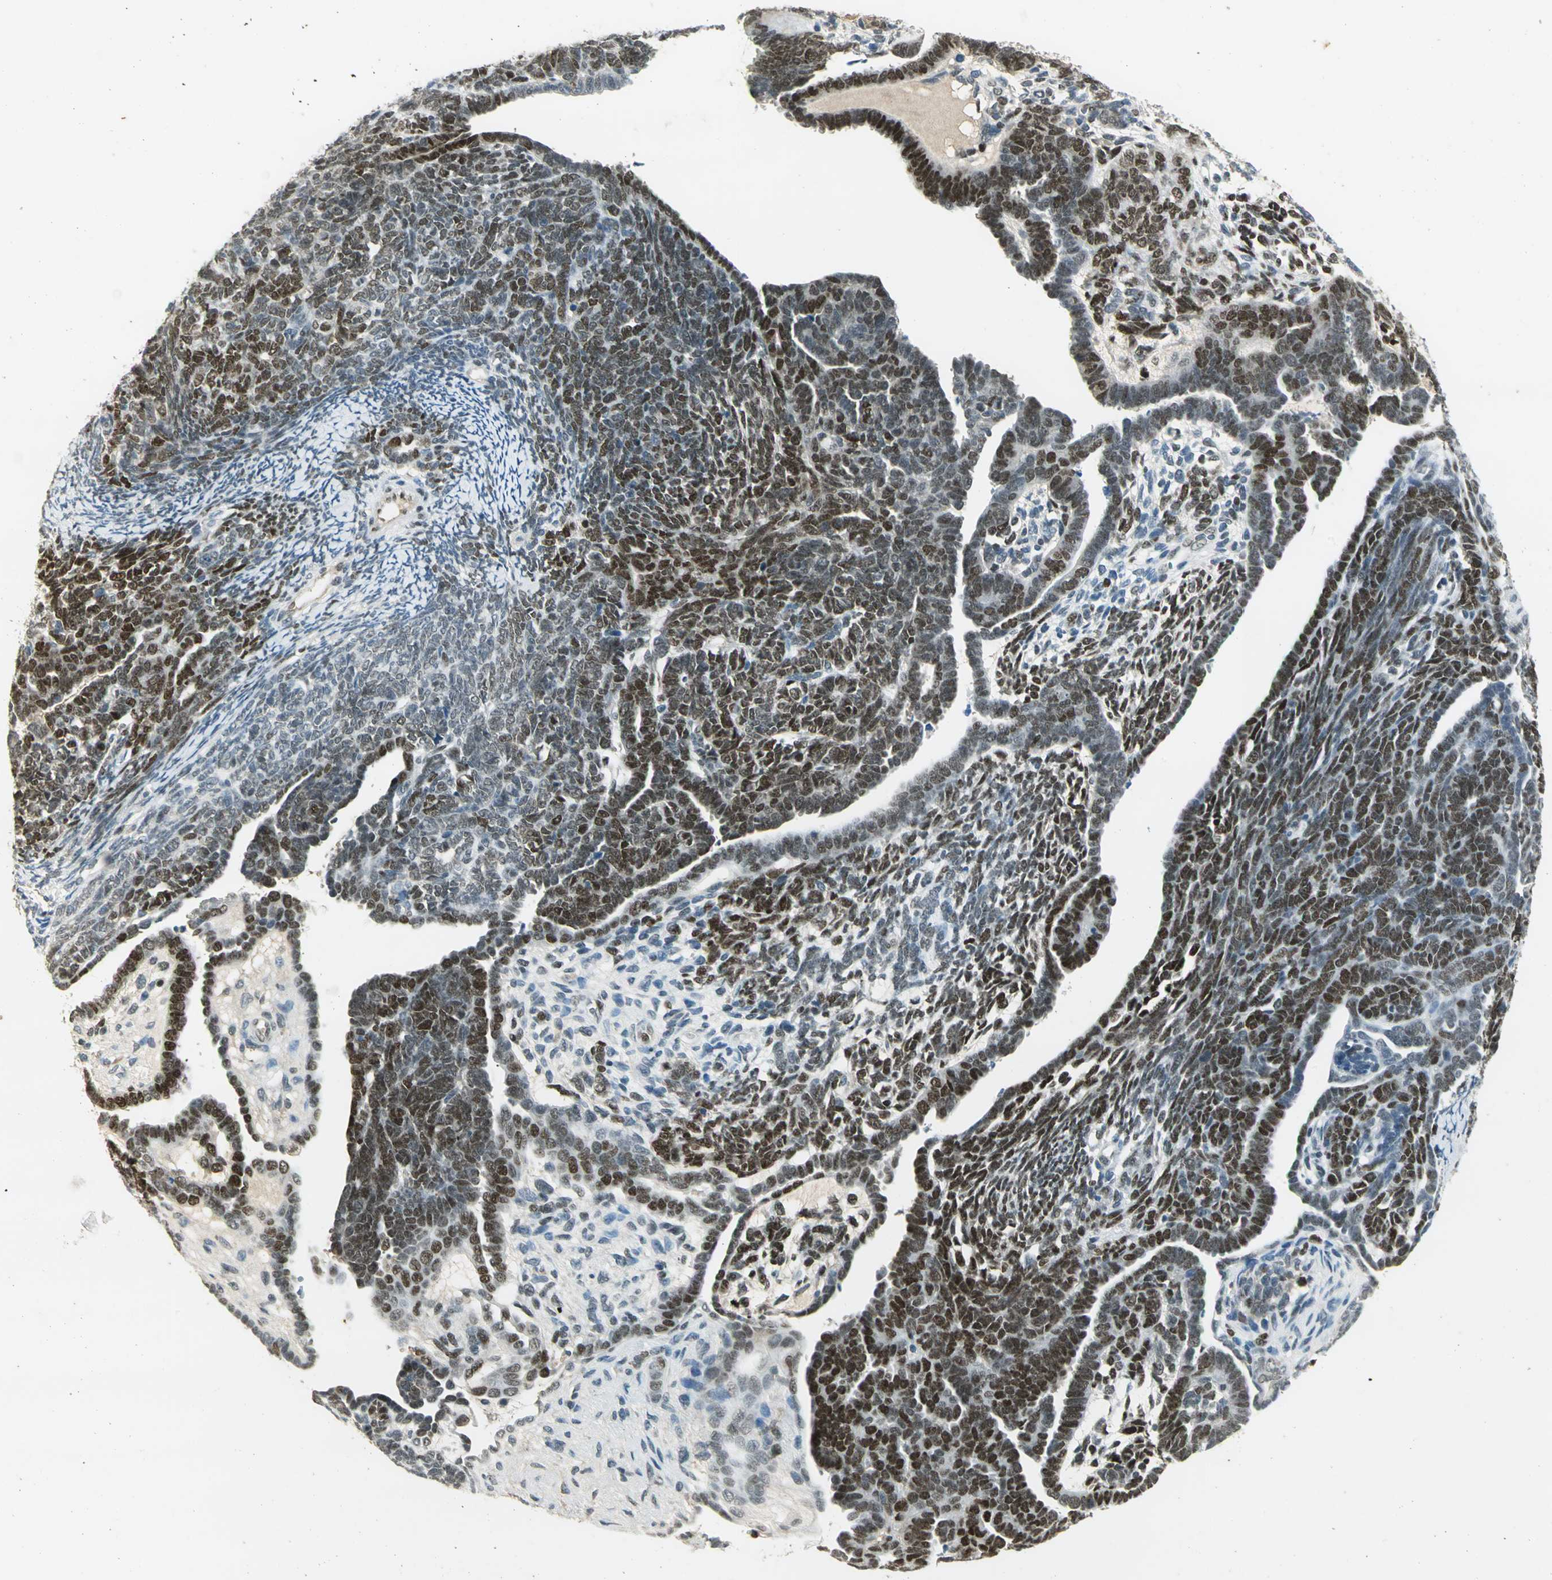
{"staining": {"intensity": "strong", "quantity": ">75%", "location": "nuclear"}, "tissue": "endometrial cancer", "cell_type": "Tumor cells", "image_type": "cancer", "snomed": [{"axis": "morphology", "description": "Neoplasm, malignant, NOS"}, {"axis": "topography", "description": "Endometrium"}], "caption": "Endometrial cancer (malignant neoplasm) stained for a protein exhibits strong nuclear positivity in tumor cells. The protein is shown in brown color, while the nuclei are stained blue.", "gene": "AK6", "patient": {"sex": "female", "age": 74}}